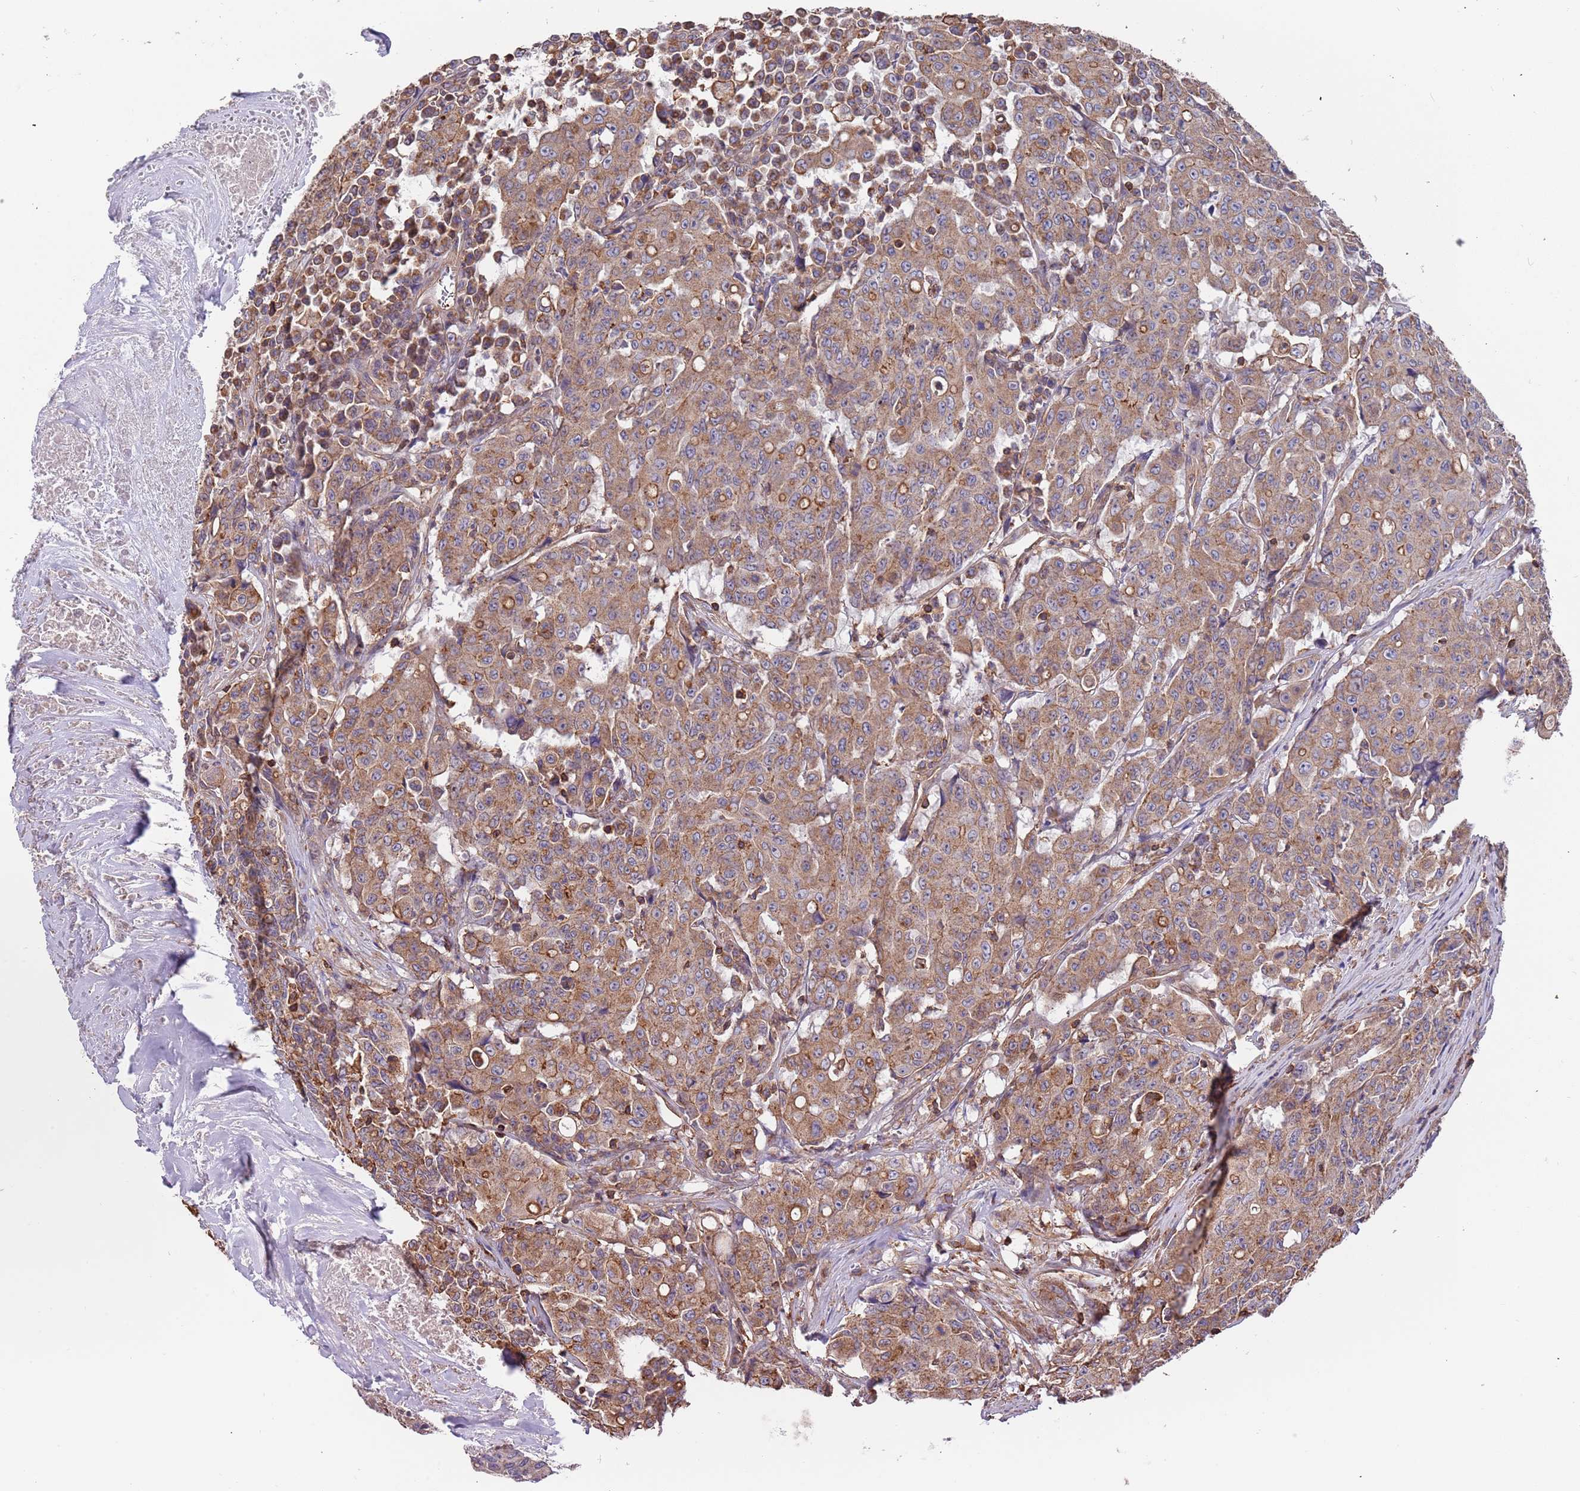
{"staining": {"intensity": "weak", "quantity": ">75%", "location": "cytoplasmic/membranous"}, "tissue": "colorectal cancer", "cell_type": "Tumor cells", "image_type": "cancer", "snomed": [{"axis": "morphology", "description": "Adenocarcinoma, NOS"}, {"axis": "topography", "description": "Colon"}], "caption": "This micrograph shows colorectal adenocarcinoma stained with IHC to label a protein in brown. The cytoplasmic/membranous of tumor cells show weak positivity for the protein. Nuclei are counter-stained blue.", "gene": "SYT4", "patient": {"sex": "male", "age": 51}}